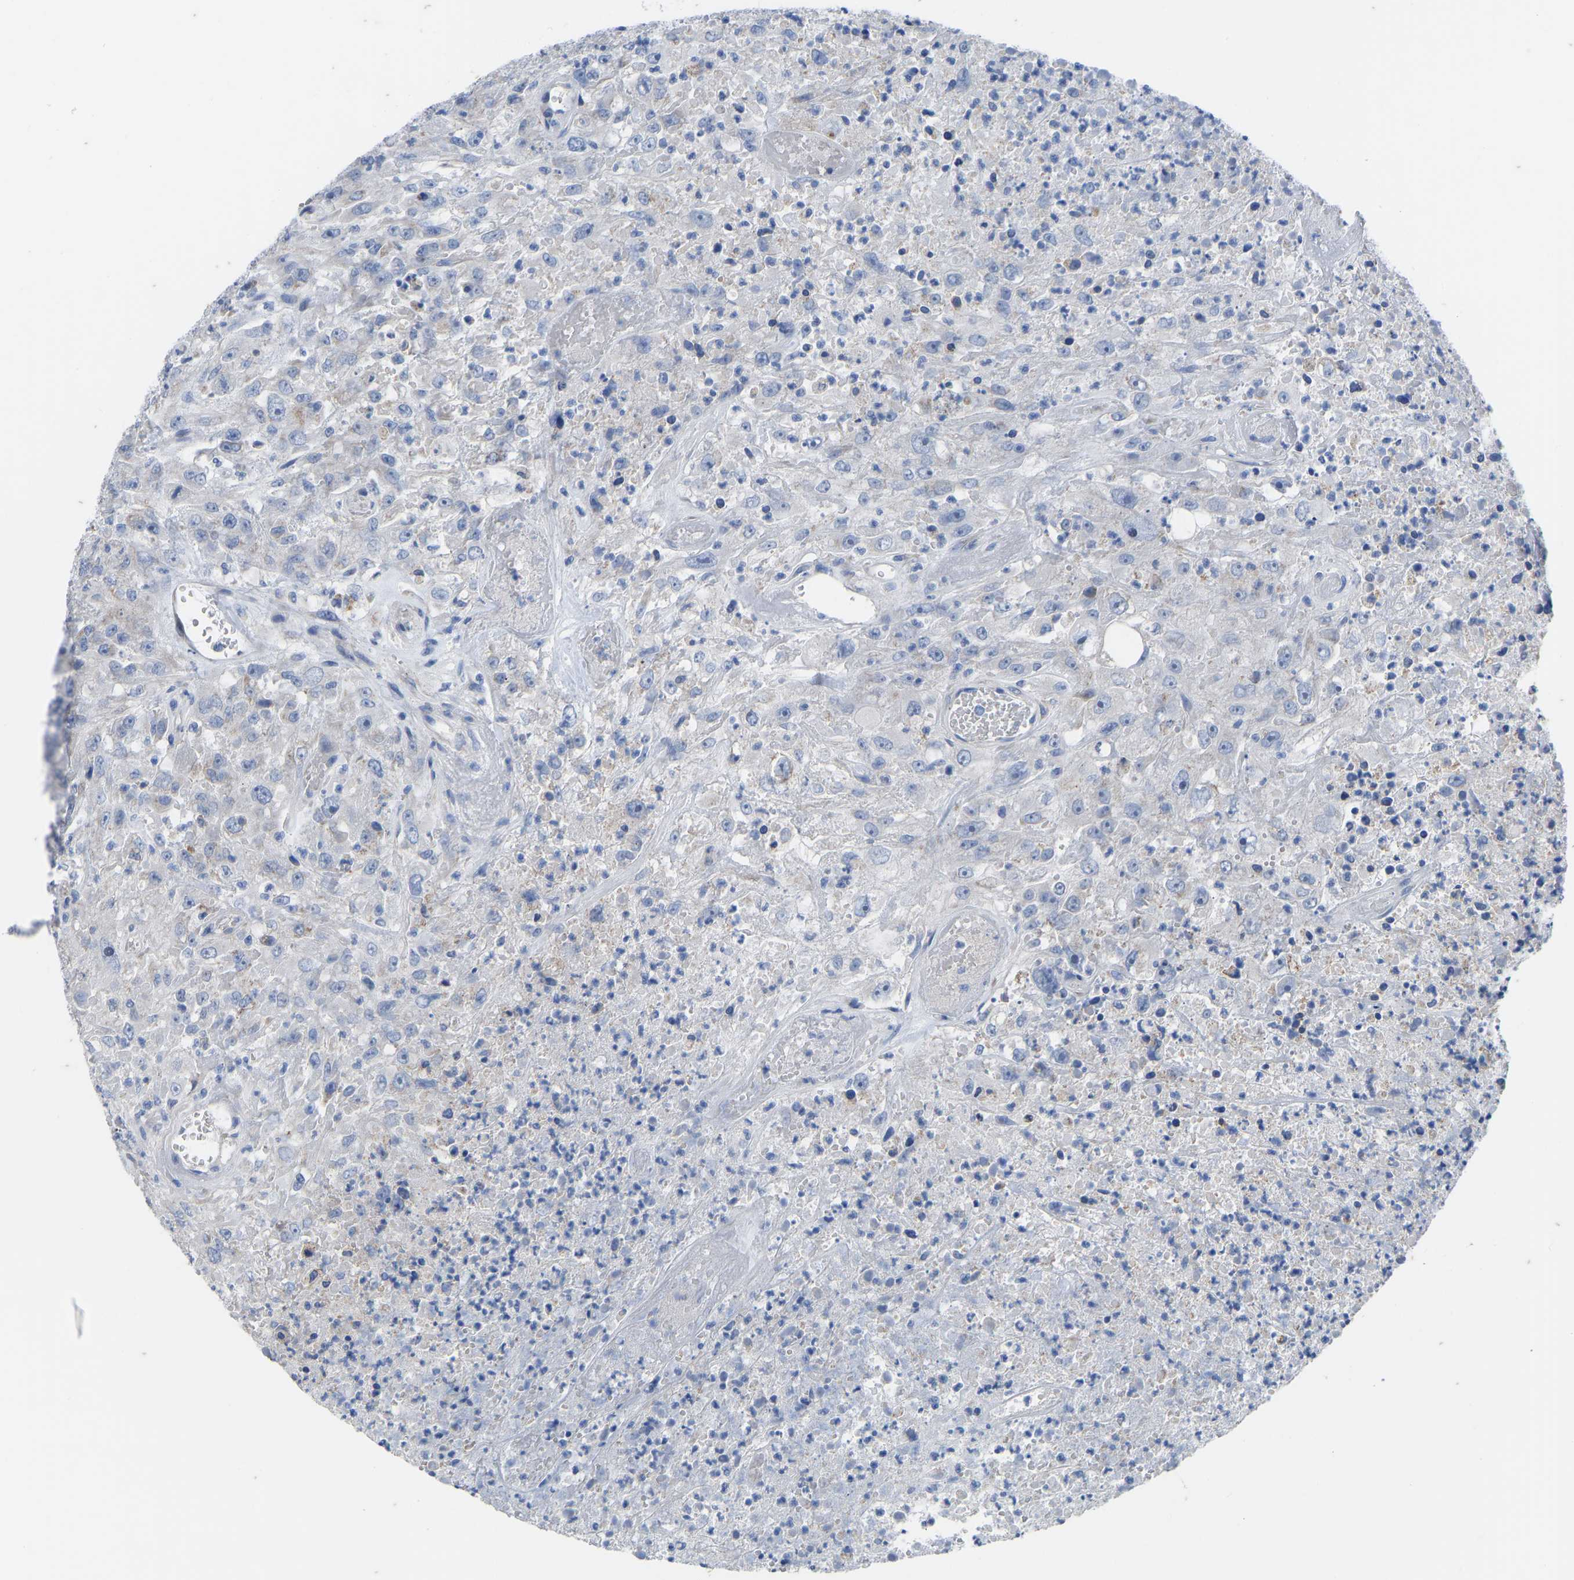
{"staining": {"intensity": "negative", "quantity": "none", "location": "none"}, "tissue": "urothelial cancer", "cell_type": "Tumor cells", "image_type": "cancer", "snomed": [{"axis": "morphology", "description": "Urothelial carcinoma, High grade"}, {"axis": "topography", "description": "Urinary bladder"}], "caption": "Urothelial carcinoma (high-grade) was stained to show a protein in brown. There is no significant expression in tumor cells.", "gene": "OLIG2", "patient": {"sex": "male", "age": 46}}